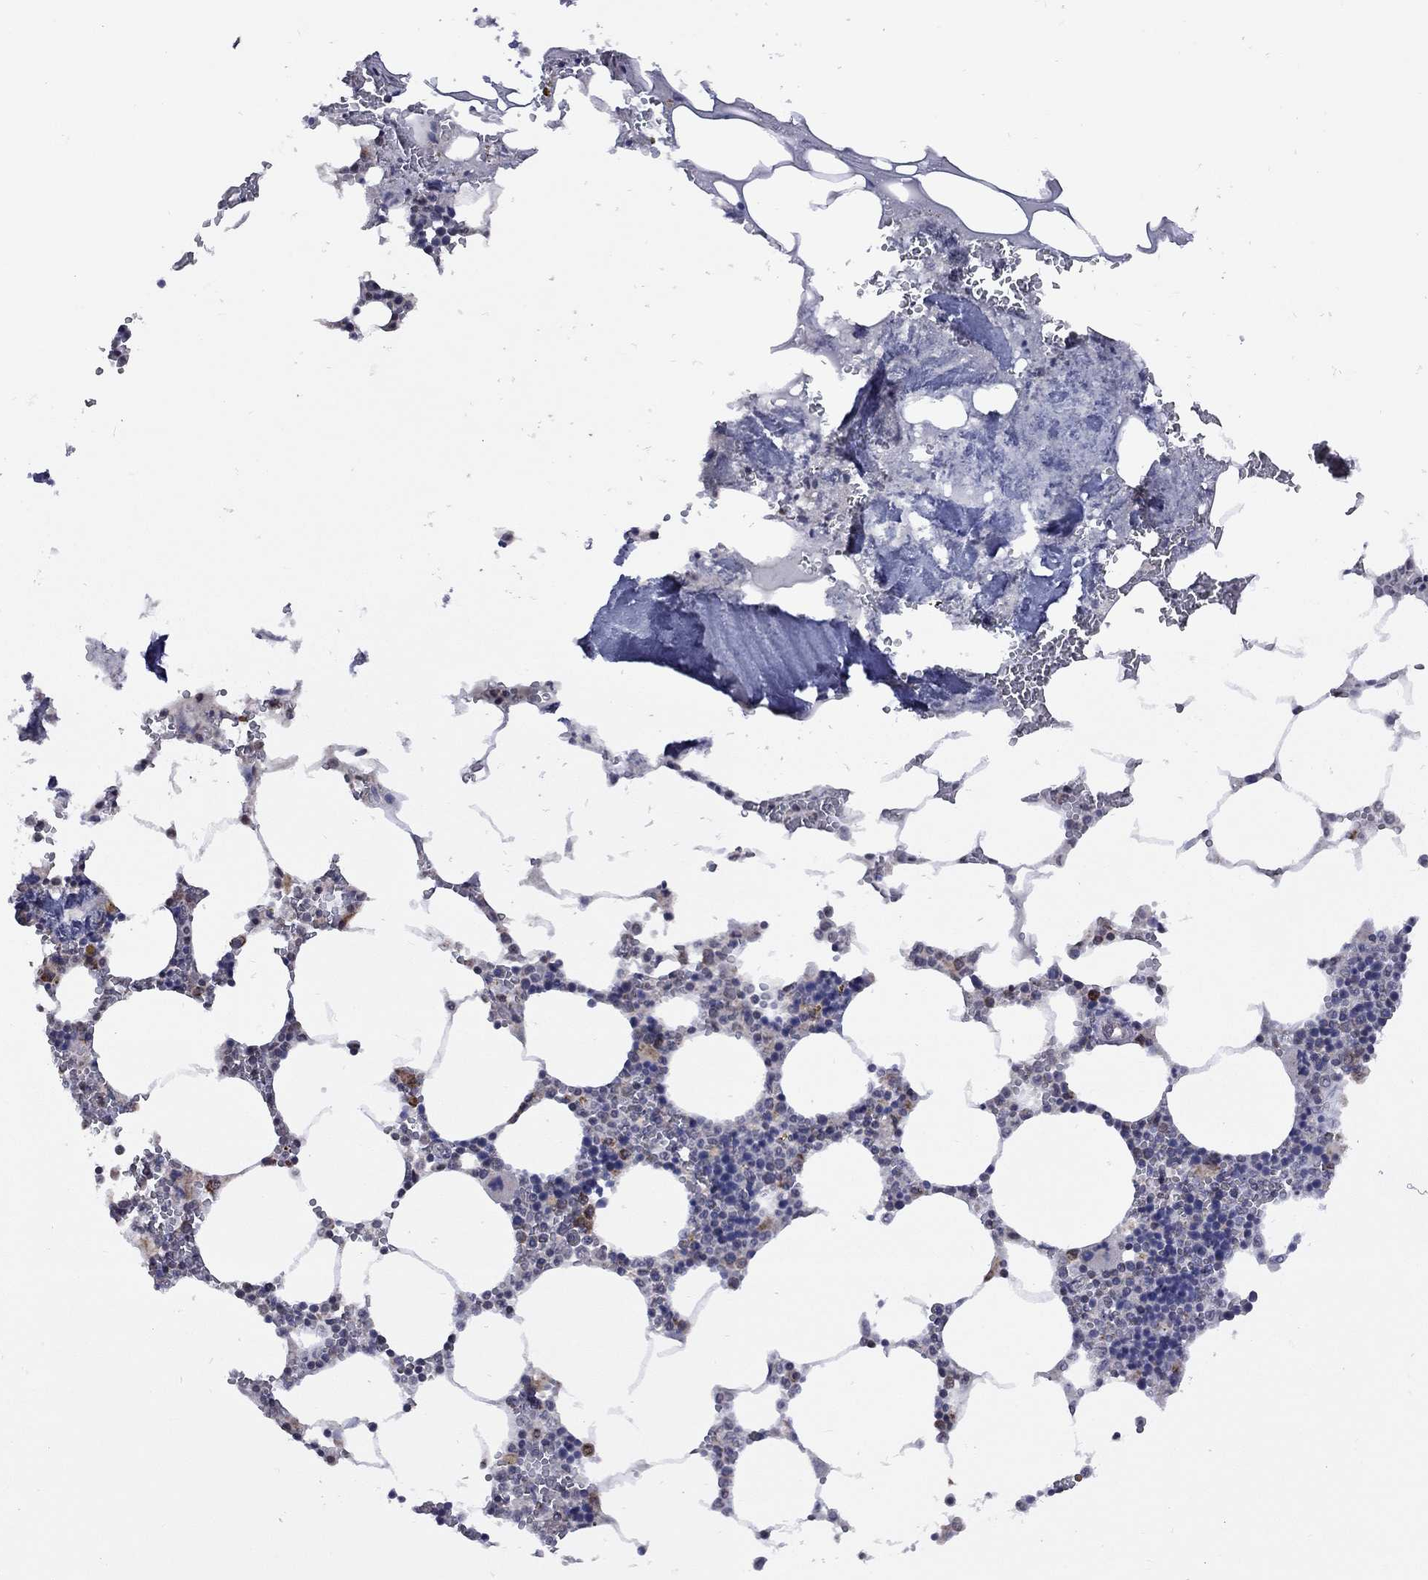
{"staining": {"intensity": "moderate", "quantity": "<25%", "location": "cytoplasmic/membranous"}, "tissue": "bone marrow", "cell_type": "Hematopoietic cells", "image_type": "normal", "snomed": [{"axis": "morphology", "description": "Normal tissue, NOS"}, {"axis": "topography", "description": "Bone marrow"}], "caption": "An immunohistochemistry (IHC) histopathology image of benign tissue is shown. Protein staining in brown shows moderate cytoplasmic/membranous positivity in bone marrow within hematopoietic cells.", "gene": "NDUFB1", "patient": {"sex": "male", "age": 54}}